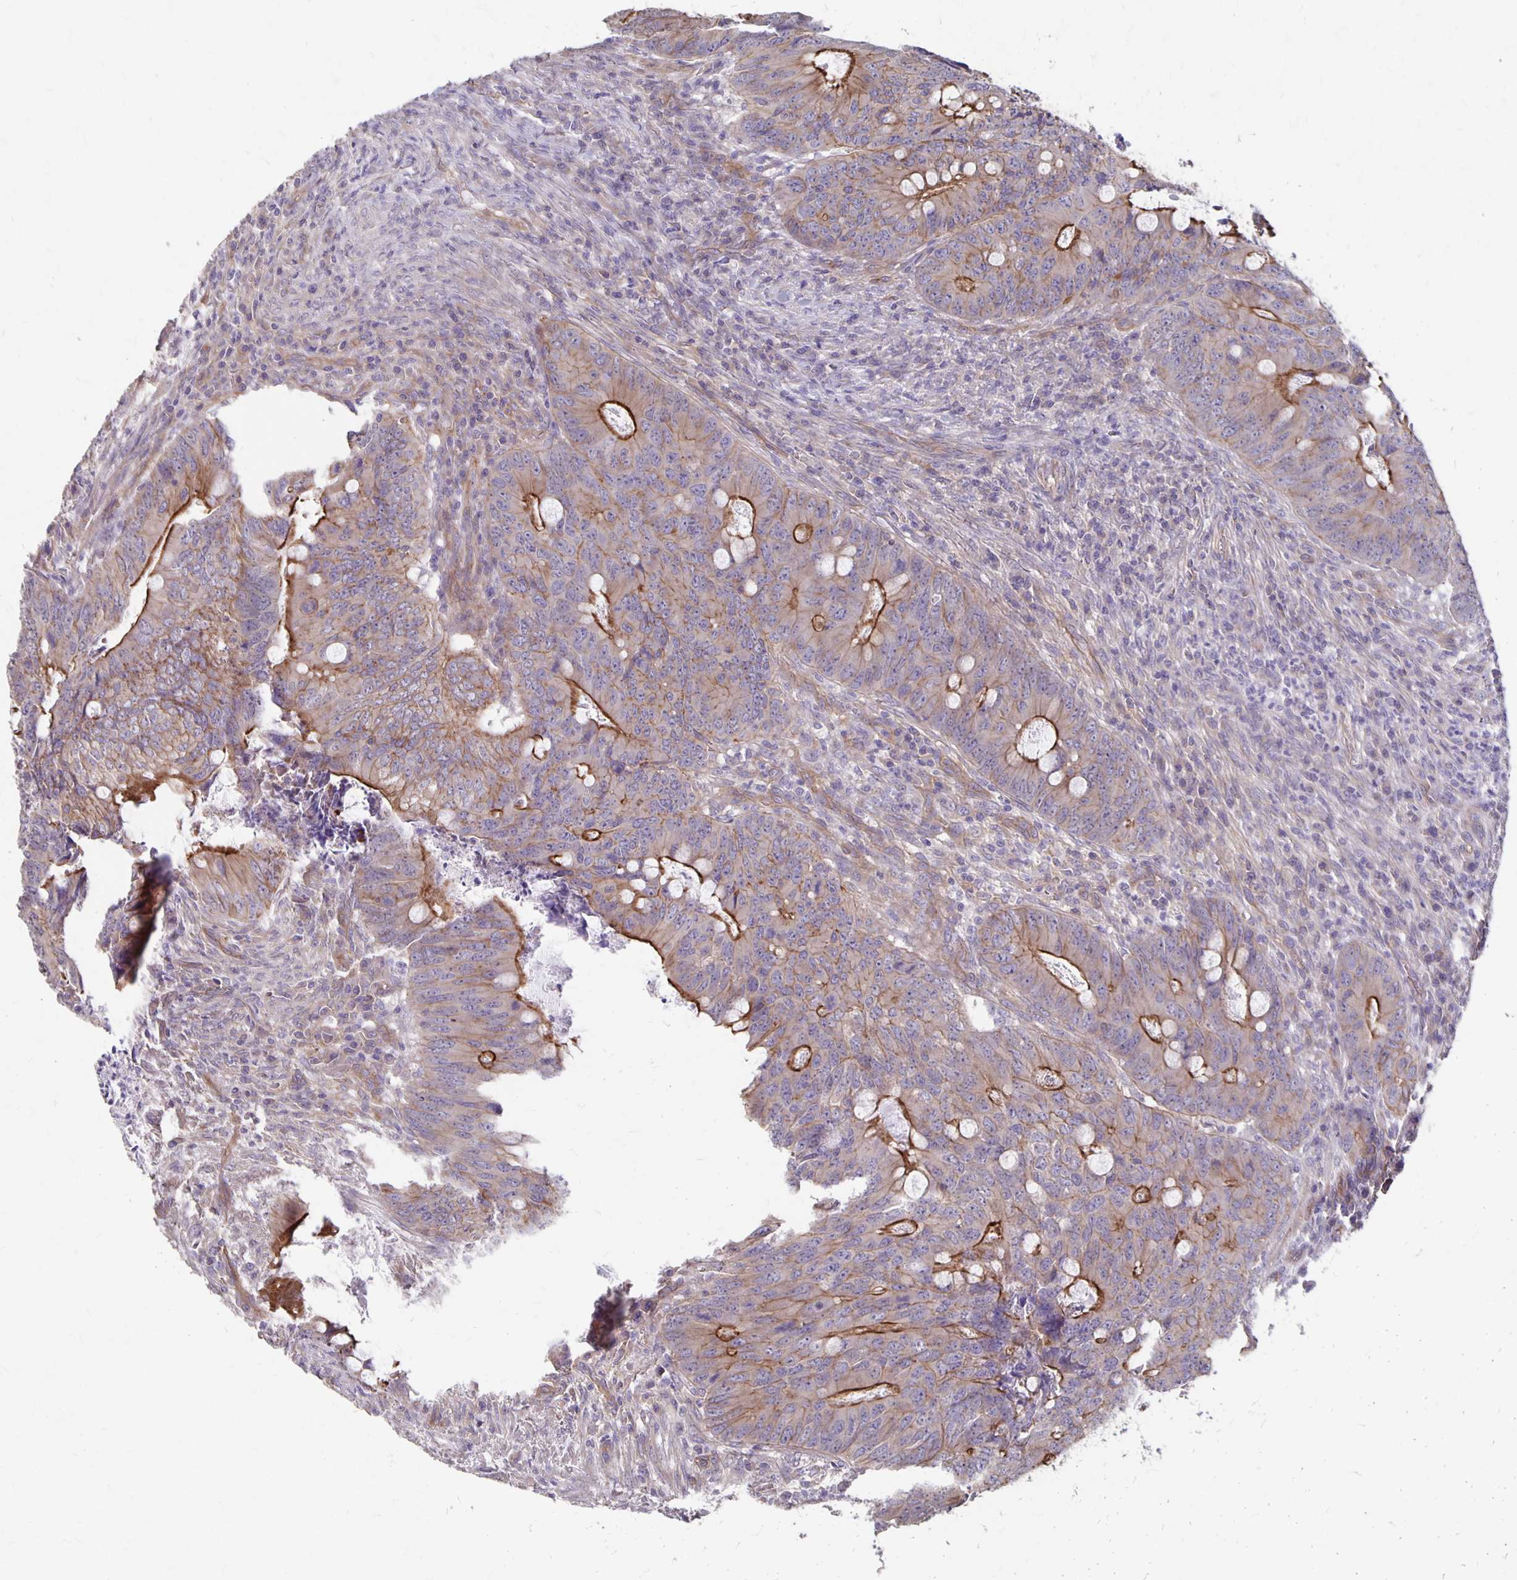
{"staining": {"intensity": "strong", "quantity": "25%-75%", "location": "cytoplasmic/membranous"}, "tissue": "colorectal cancer", "cell_type": "Tumor cells", "image_type": "cancer", "snomed": [{"axis": "morphology", "description": "Adenocarcinoma, NOS"}, {"axis": "topography", "description": "Colon"}], "caption": "Immunohistochemical staining of colorectal cancer (adenocarcinoma) displays high levels of strong cytoplasmic/membranous staining in approximately 25%-75% of tumor cells. Nuclei are stained in blue.", "gene": "PPP1R3E", "patient": {"sex": "female", "age": 74}}